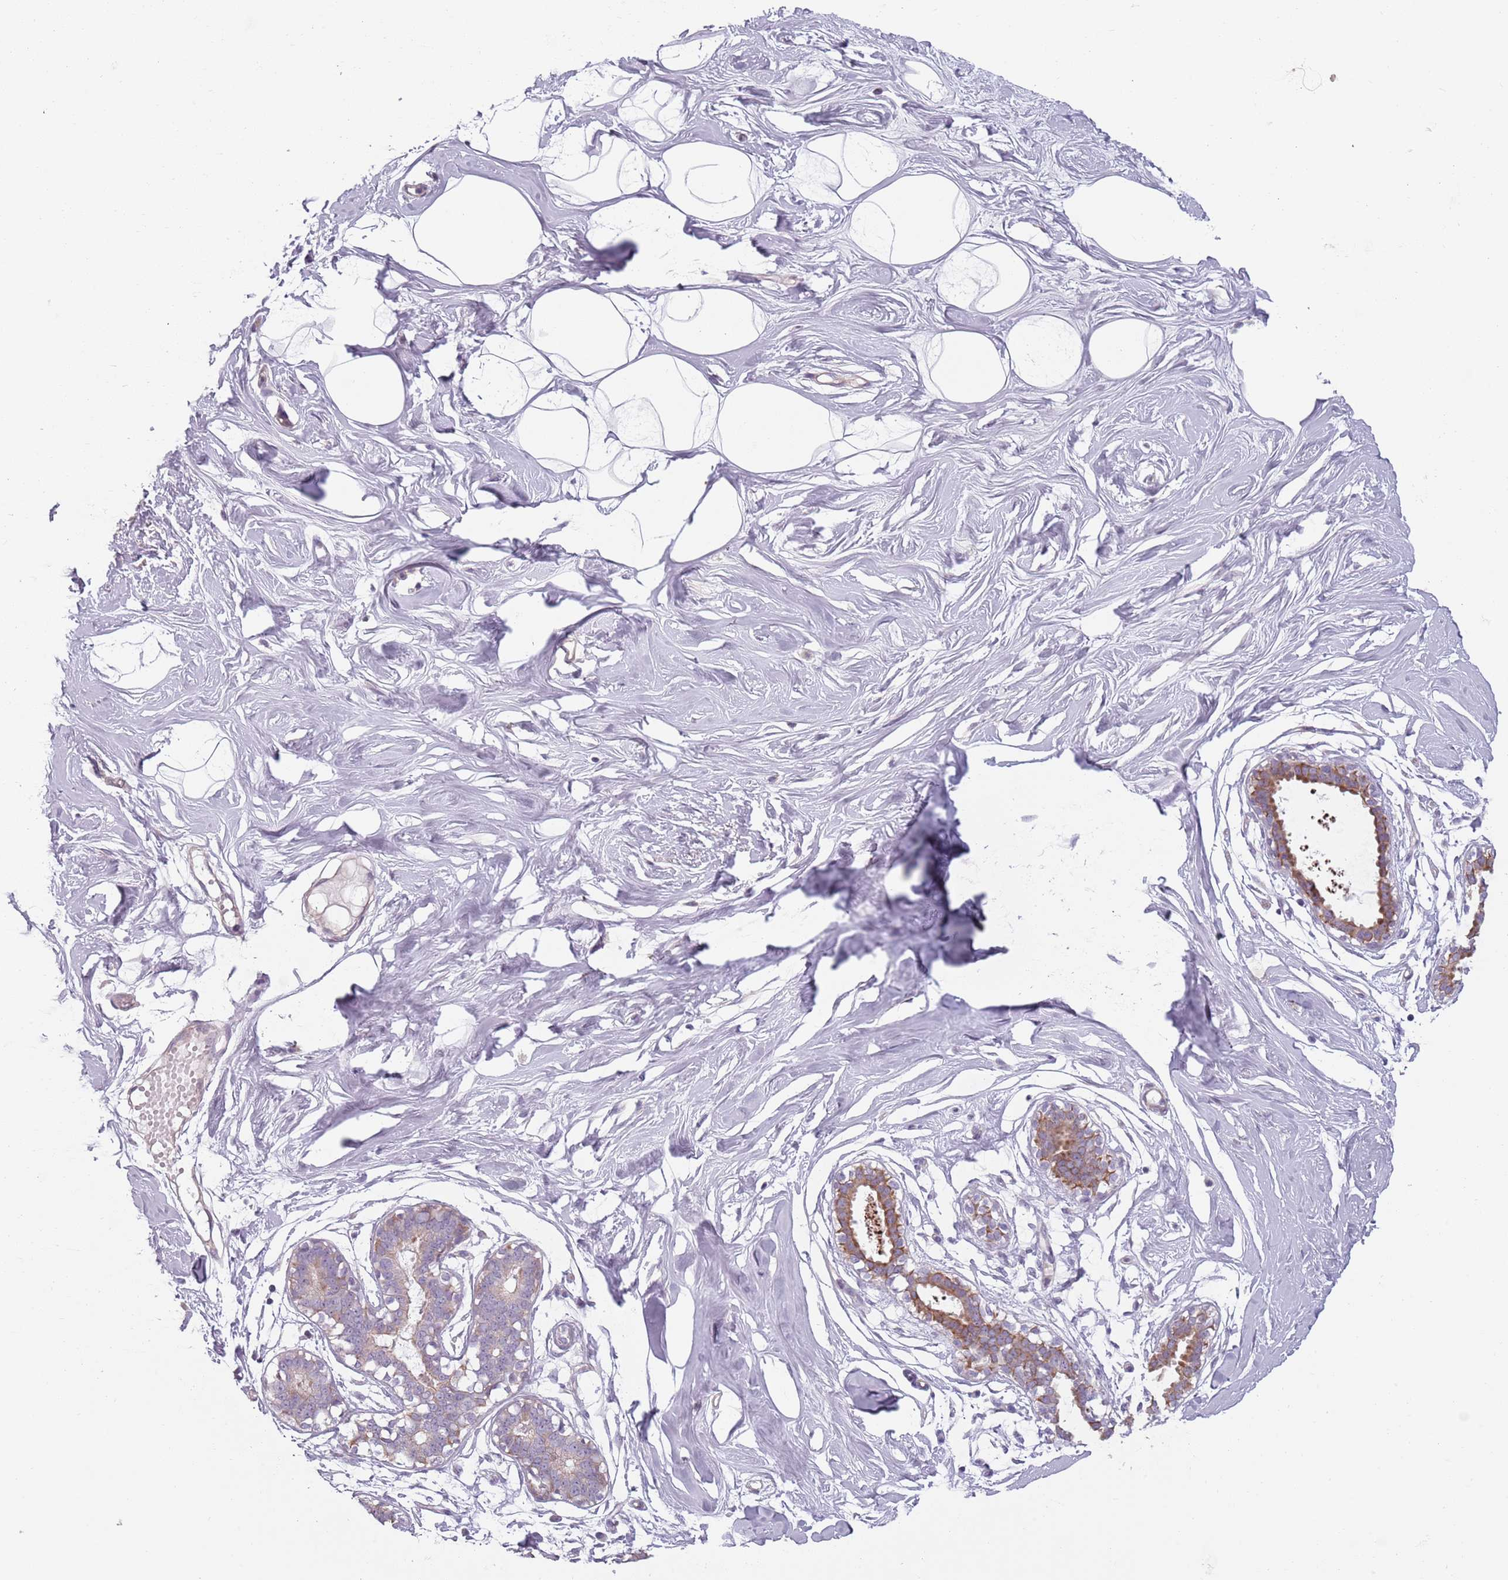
{"staining": {"intensity": "negative", "quantity": "none", "location": "none"}, "tissue": "breast", "cell_type": "Adipocytes", "image_type": "normal", "snomed": [{"axis": "morphology", "description": "Normal tissue, NOS"}, {"axis": "morphology", "description": "Adenoma, NOS"}, {"axis": "topography", "description": "Breast"}], "caption": "Immunohistochemical staining of benign human breast shows no significant positivity in adipocytes. (DAB (3,3'-diaminobenzidine) immunohistochemistry (IHC) visualized using brightfield microscopy, high magnification).", "gene": "TLCD2", "patient": {"sex": "female", "age": 23}}